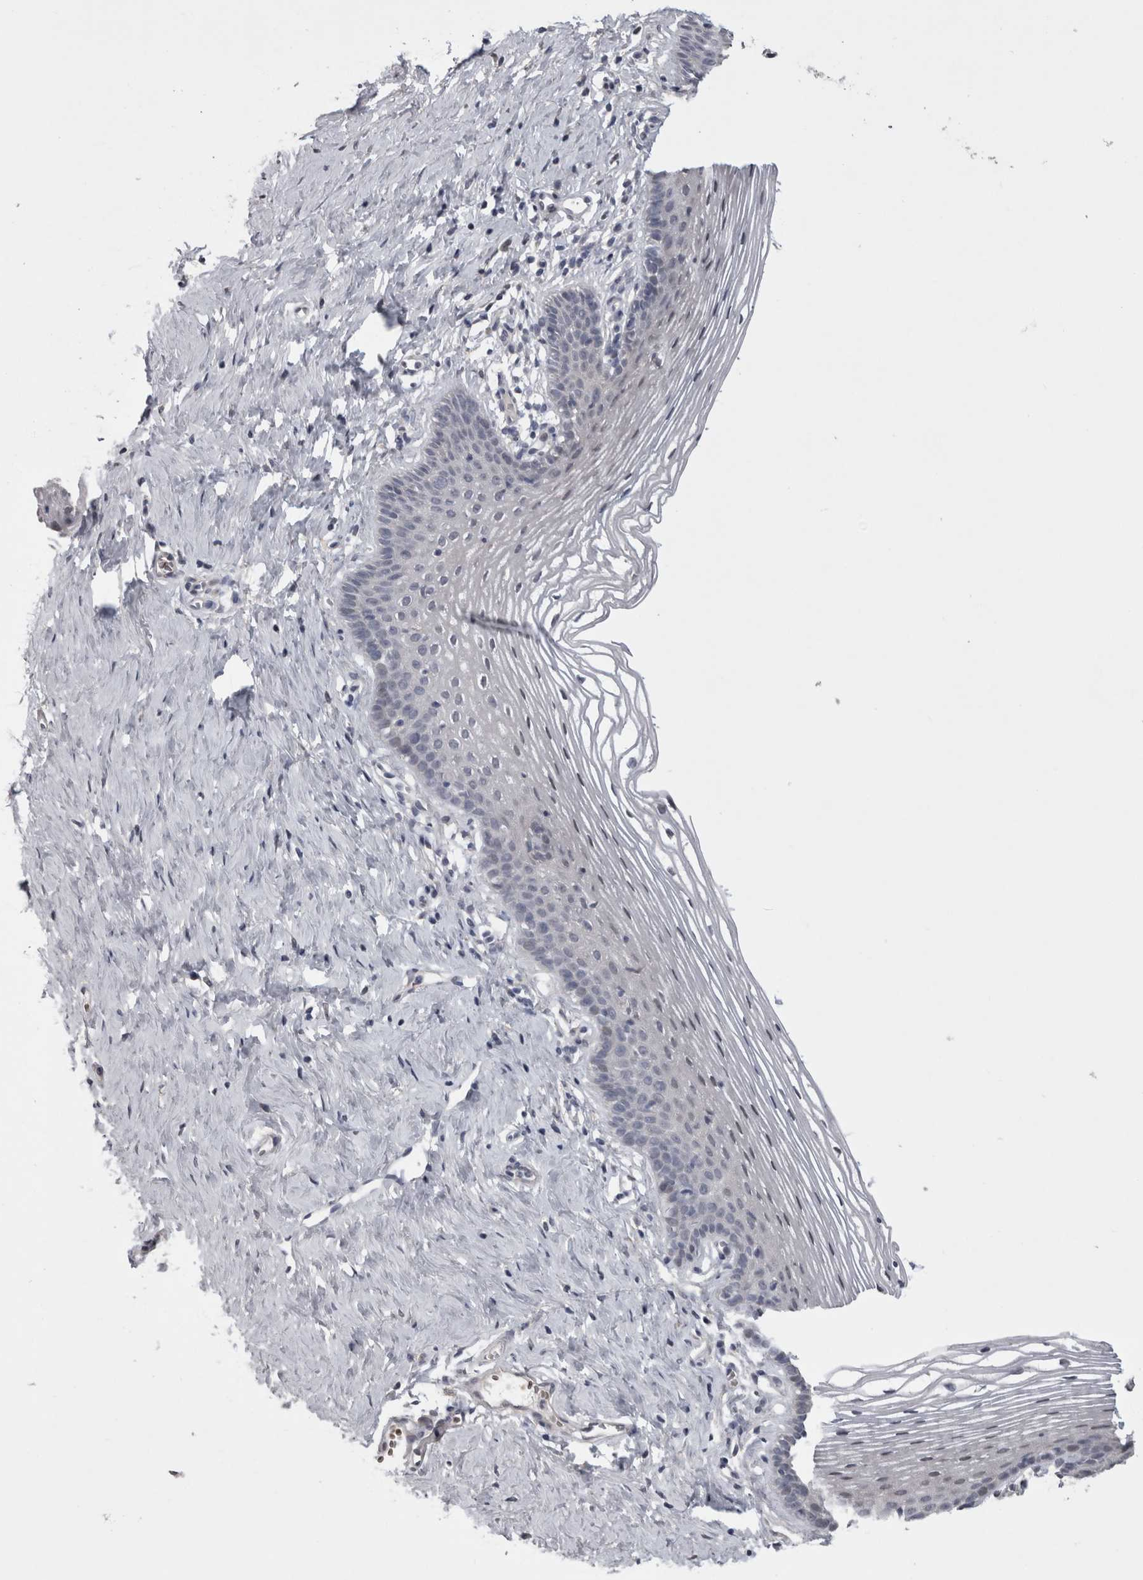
{"staining": {"intensity": "moderate", "quantity": "25%-75%", "location": "nuclear"}, "tissue": "vagina", "cell_type": "Squamous epithelial cells", "image_type": "normal", "snomed": [{"axis": "morphology", "description": "Normal tissue, NOS"}, {"axis": "topography", "description": "Vagina"}], "caption": "Squamous epithelial cells reveal medium levels of moderate nuclear staining in about 25%-75% of cells in unremarkable human vagina.", "gene": "IFI44", "patient": {"sex": "female", "age": 32}}